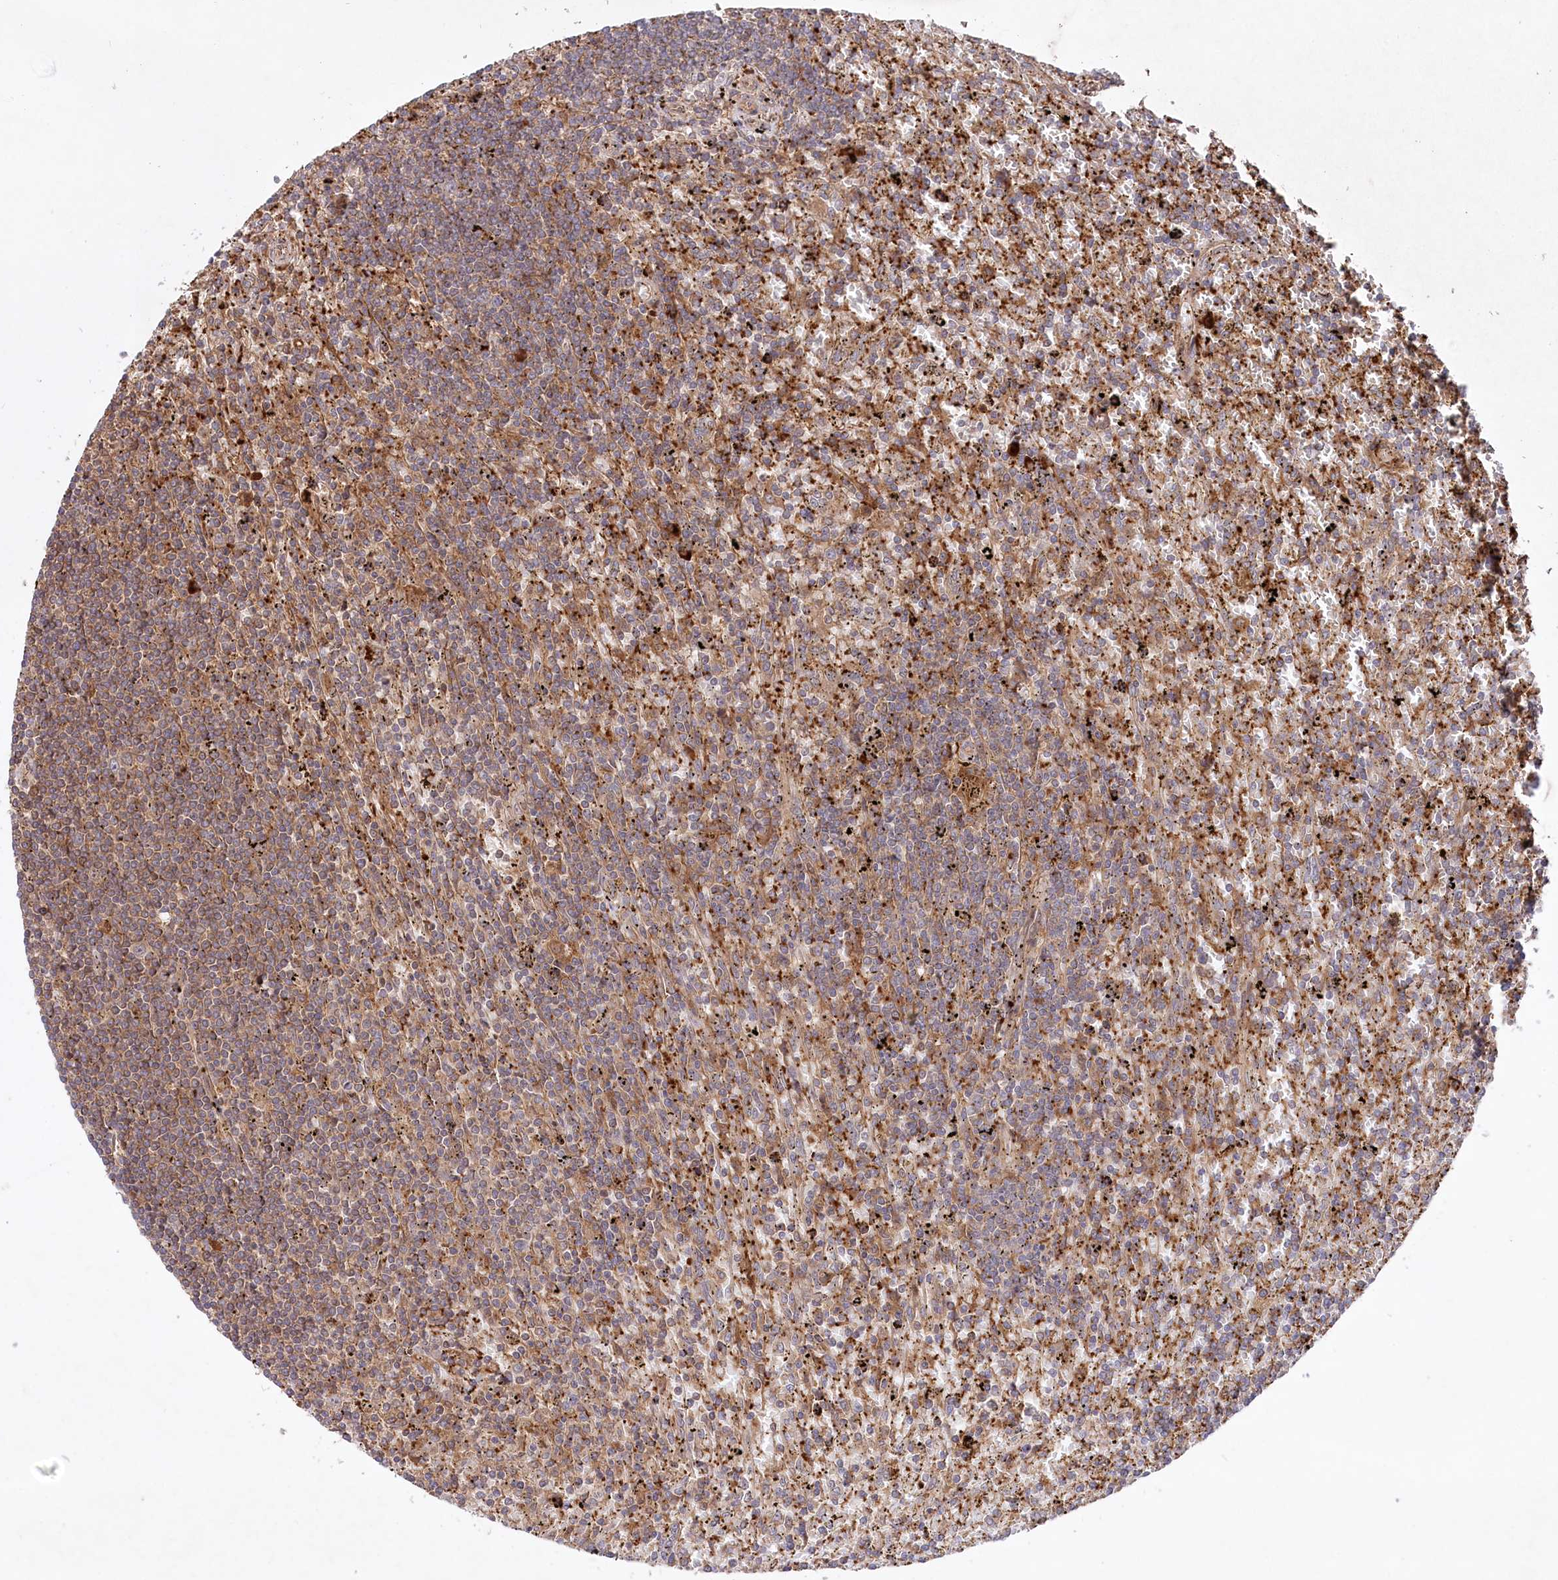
{"staining": {"intensity": "moderate", "quantity": ">75%", "location": "cytoplasmic/membranous"}, "tissue": "lymphoma", "cell_type": "Tumor cells", "image_type": "cancer", "snomed": [{"axis": "morphology", "description": "Malignant lymphoma, non-Hodgkin's type, Low grade"}, {"axis": "topography", "description": "Spleen"}], "caption": "Immunohistochemical staining of low-grade malignant lymphoma, non-Hodgkin's type displays medium levels of moderate cytoplasmic/membranous protein positivity in about >75% of tumor cells. Using DAB (brown) and hematoxylin (blue) stains, captured at high magnification using brightfield microscopy.", "gene": "PPP1R21", "patient": {"sex": "male", "age": 76}}